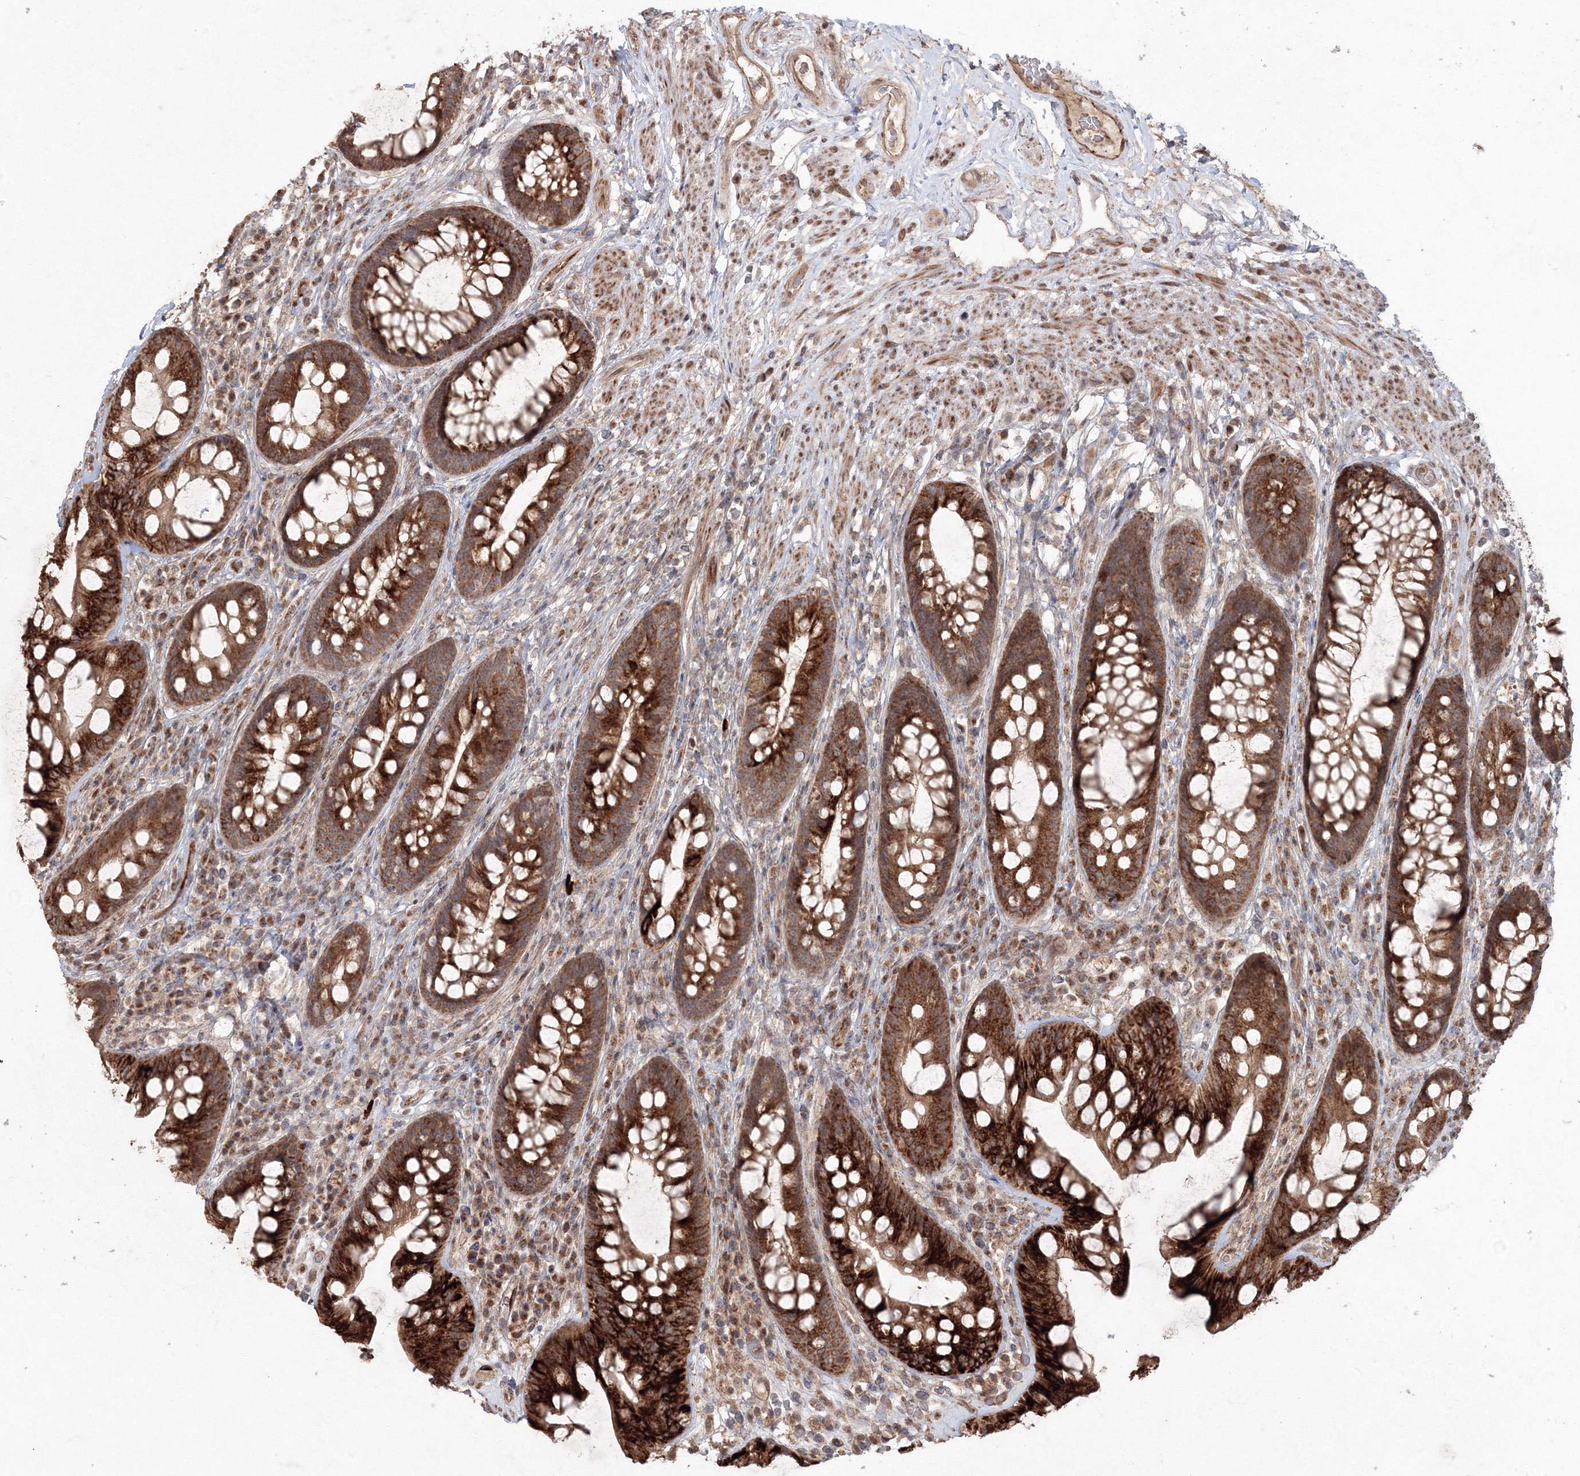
{"staining": {"intensity": "strong", "quantity": ">75%", "location": "cytoplasmic/membranous"}, "tissue": "rectum", "cell_type": "Glandular cells", "image_type": "normal", "snomed": [{"axis": "morphology", "description": "Normal tissue, NOS"}, {"axis": "topography", "description": "Rectum"}], "caption": "Glandular cells reveal high levels of strong cytoplasmic/membranous staining in approximately >75% of cells in normal rectum.", "gene": "ANAPC16", "patient": {"sex": "male", "age": 74}}